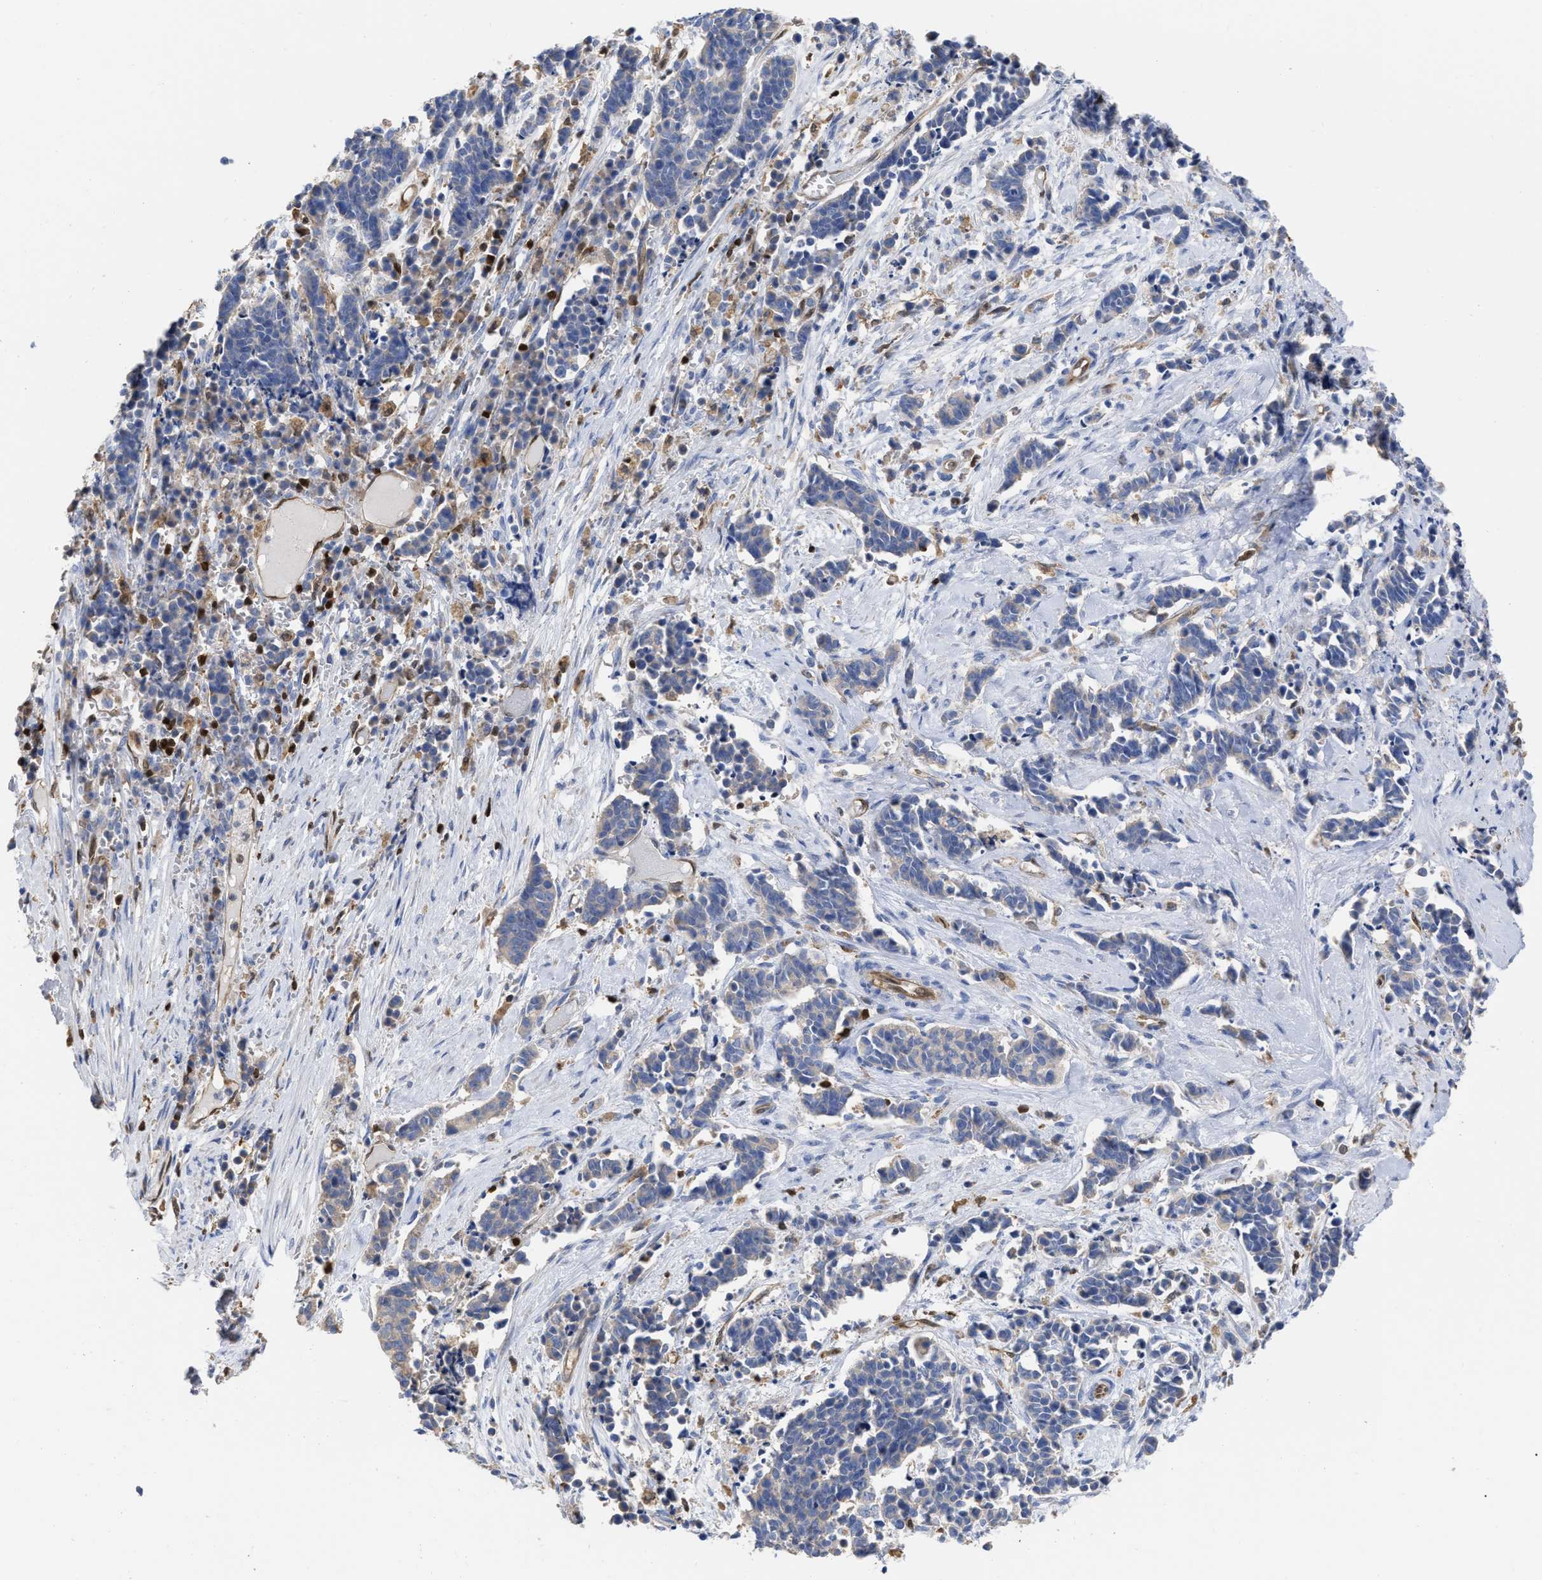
{"staining": {"intensity": "negative", "quantity": "none", "location": "none"}, "tissue": "cervical cancer", "cell_type": "Tumor cells", "image_type": "cancer", "snomed": [{"axis": "morphology", "description": "Squamous cell carcinoma, NOS"}, {"axis": "topography", "description": "Cervix"}], "caption": "A micrograph of squamous cell carcinoma (cervical) stained for a protein reveals no brown staining in tumor cells. (DAB (3,3'-diaminobenzidine) immunohistochemistry (IHC) with hematoxylin counter stain).", "gene": "GIMAP4", "patient": {"sex": "female", "age": 35}}